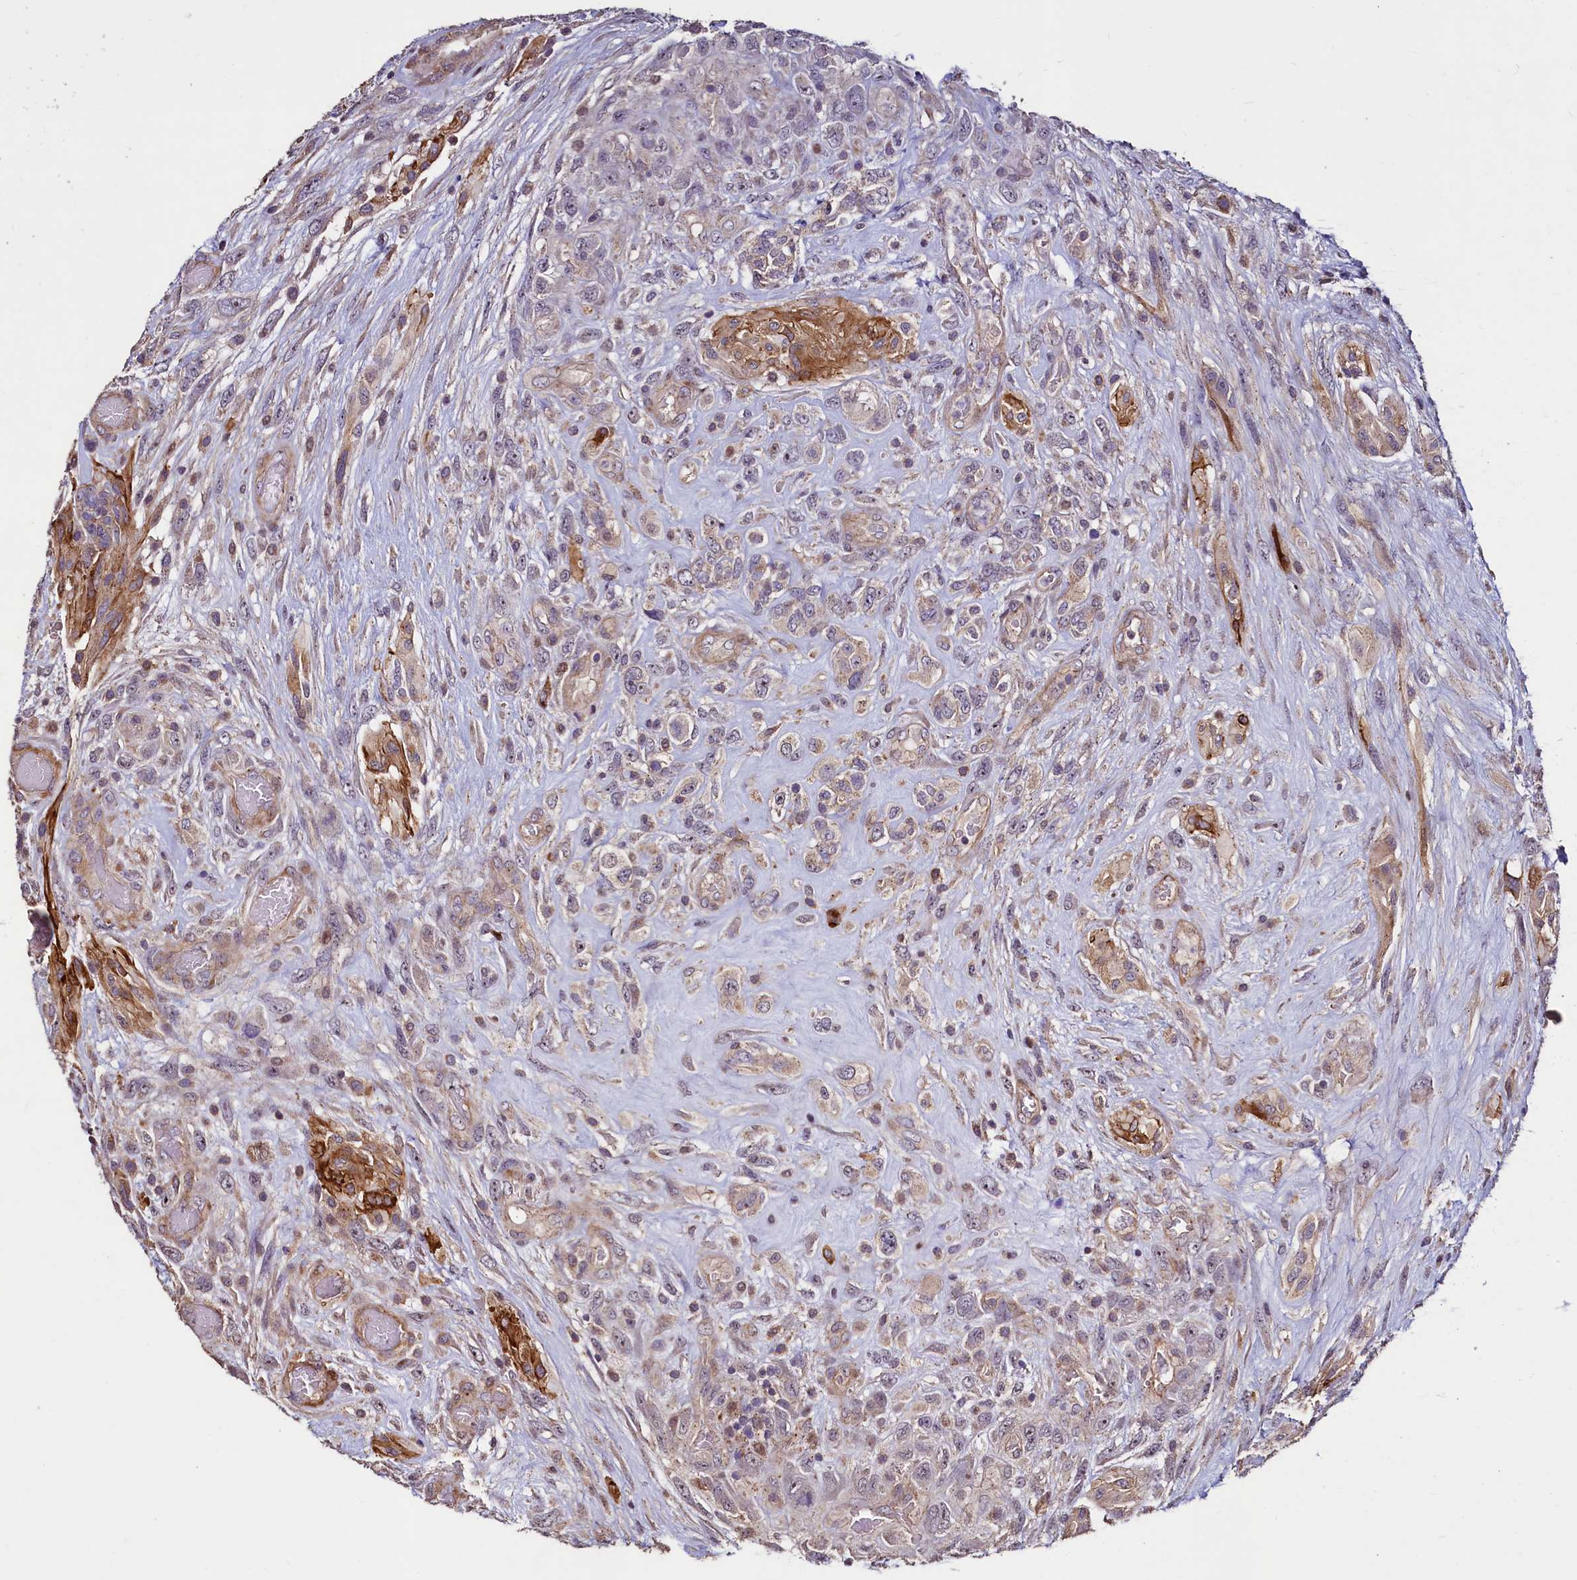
{"staining": {"intensity": "weak", "quantity": "<25%", "location": "cytoplasmic/membranous"}, "tissue": "glioma", "cell_type": "Tumor cells", "image_type": "cancer", "snomed": [{"axis": "morphology", "description": "Glioma, malignant, High grade"}, {"axis": "topography", "description": "Brain"}], "caption": "Micrograph shows no protein expression in tumor cells of glioma tissue.", "gene": "PALM", "patient": {"sex": "male", "age": 61}}